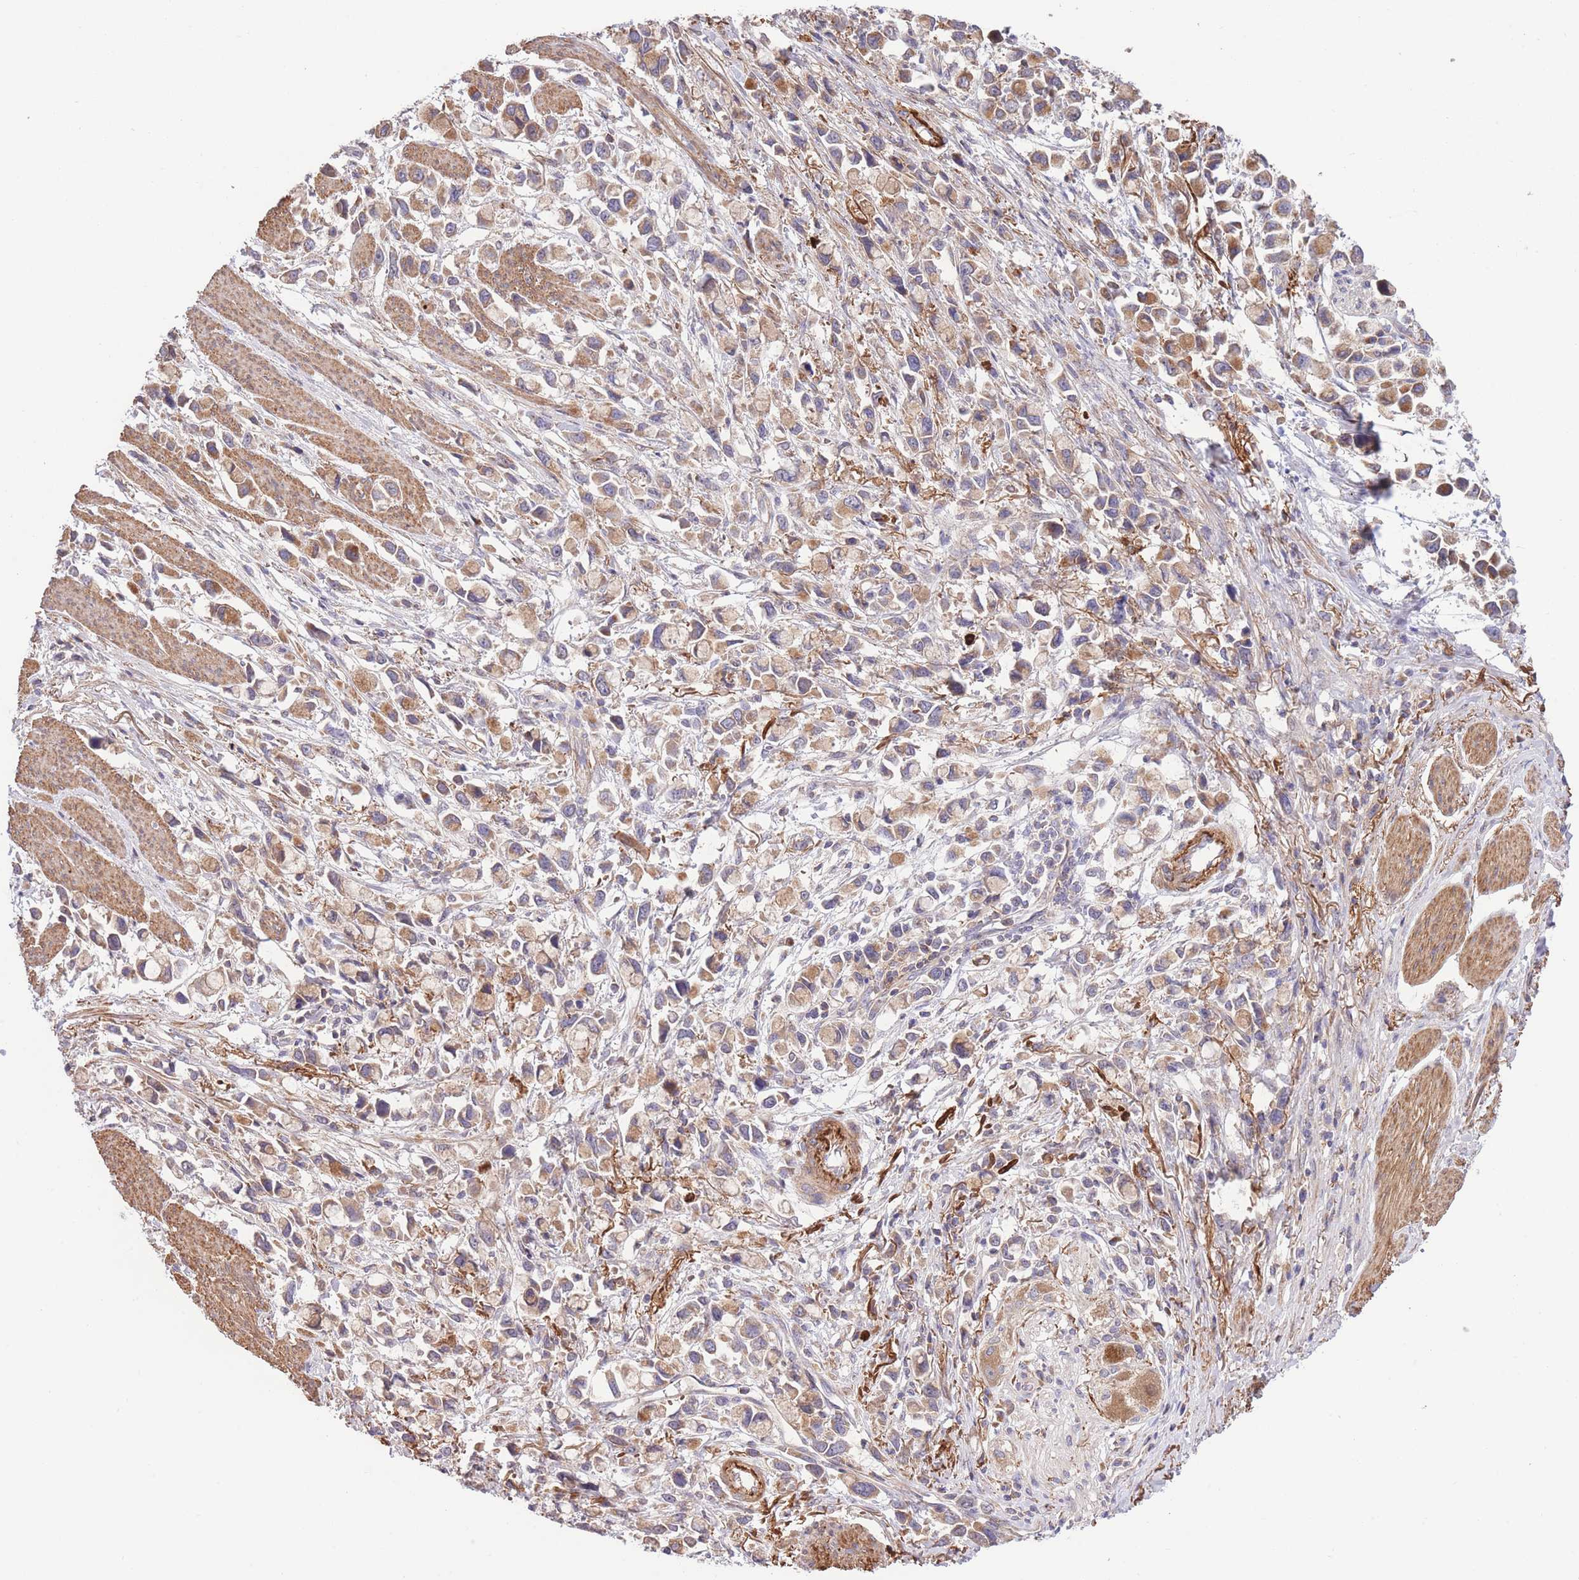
{"staining": {"intensity": "moderate", "quantity": ">75%", "location": "cytoplasmic/membranous"}, "tissue": "stomach cancer", "cell_type": "Tumor cells", "image_type": "cancer", "snomed": [{"axis": "morphology", "description": "Adenocarcinoma, NOS"}, {"axis": "topography", "description": "Stomach"}], "caption": "IHC (DAB) staining of adenocarcinoma (stomach) reveals moderate cytoplasmic/membranous protein positivity in approximately >75% of tumor cells.", "gene": "ATP13A2", "patient": {"sex": "female", "age": 81}}